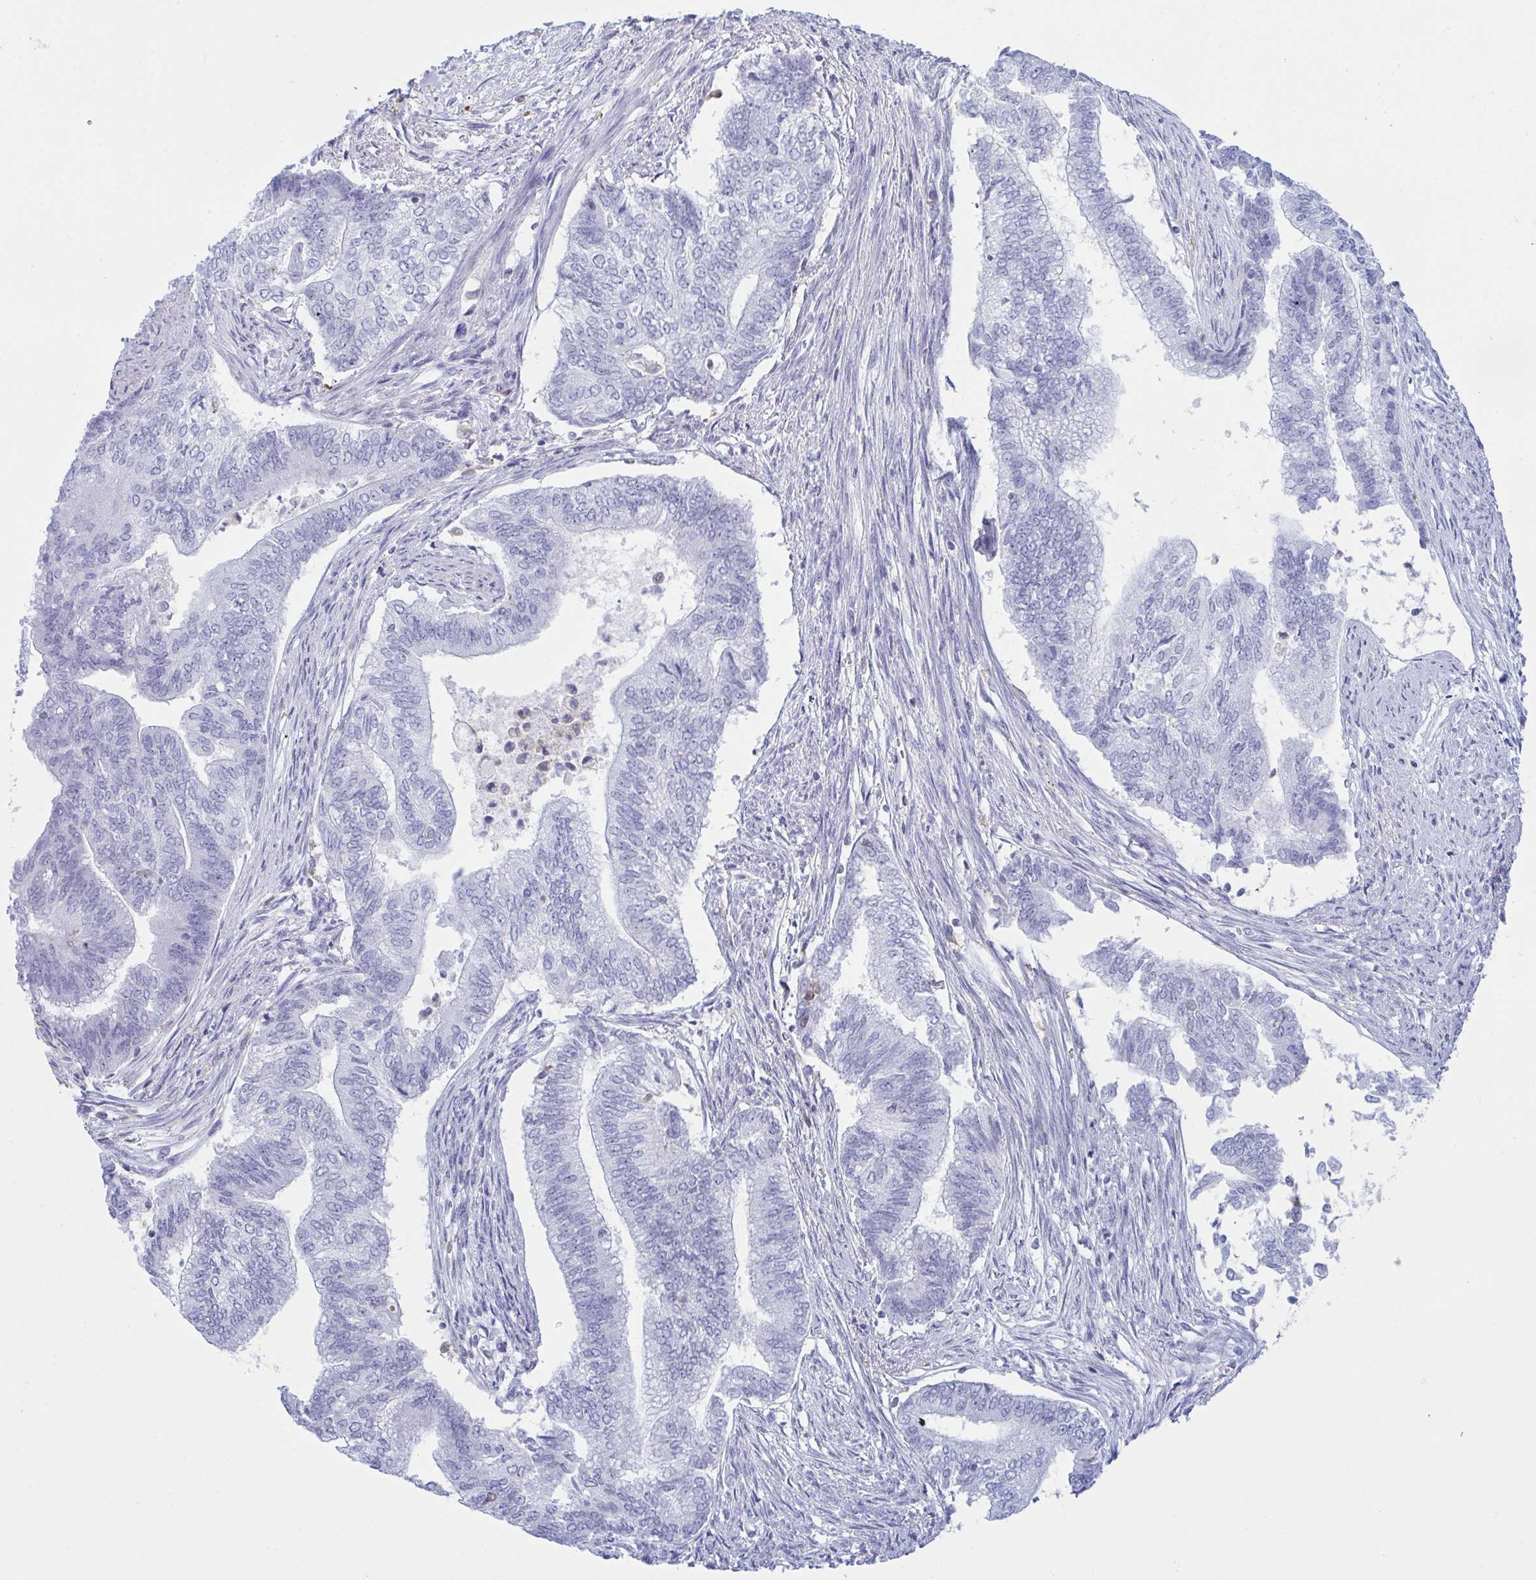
{"staining": {"intensity": "negative", "quantity": "none", "location": "none"}, "tissue": "endometrial cancer", "cell_type": "Tumor cells", "image_type": "cancer", "snomed": [{"axis": "morphology", "description": "Adenocarcinoma, NOS"}, {"axis": "topography", "description": "Endometrium"}], "caption": "High power microscopy micrograph of an immunohistochemistry (IHC) image of endometrial cancer, revealing no significant positivity in tumor cells.", "gene": "MYO1F", "patient": {"sex": "female", "age": 65}}